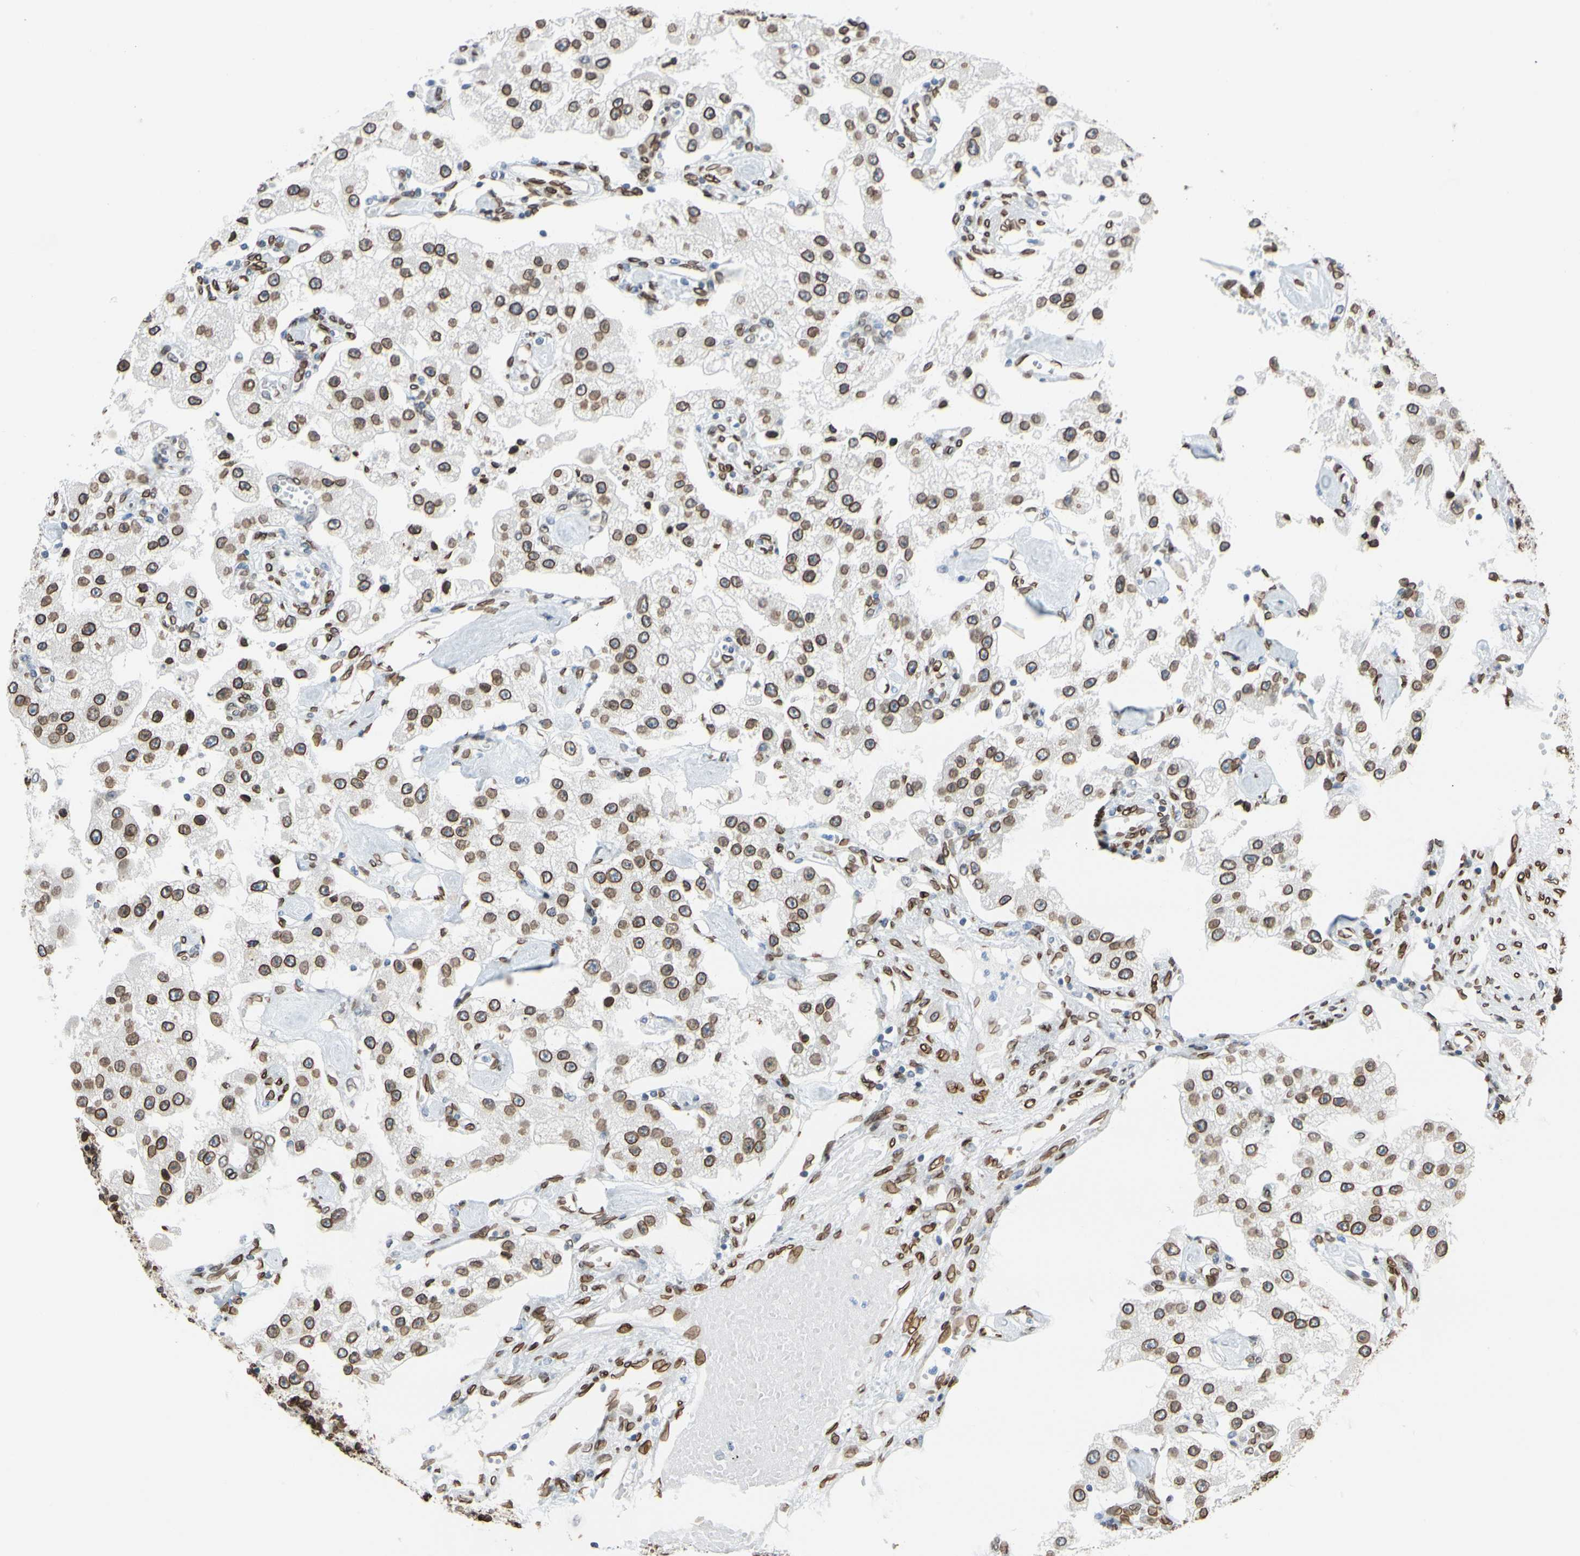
{"staining": {"intensity": "strong", "quantity": ">75%", "location": "cytoplasmic/membranous,nuclear"}, "tissue": "carcinoid", "cell_type": "Tumor cells", "image_type": "cancer", "snomed": [{"axis": "morphology", "description": "Carcinoid, malignant, NOS"}, {"axis": "topography", "description": "Pancreas"}], "caption": "Human carcinoid stained with a brown dye displays strong cytoplasmic/membranous and nuclear positive positivity in approximately >75% of tumor cells.", "gene": "SUN1", "patient": {"sex": "male", "age": 41}}